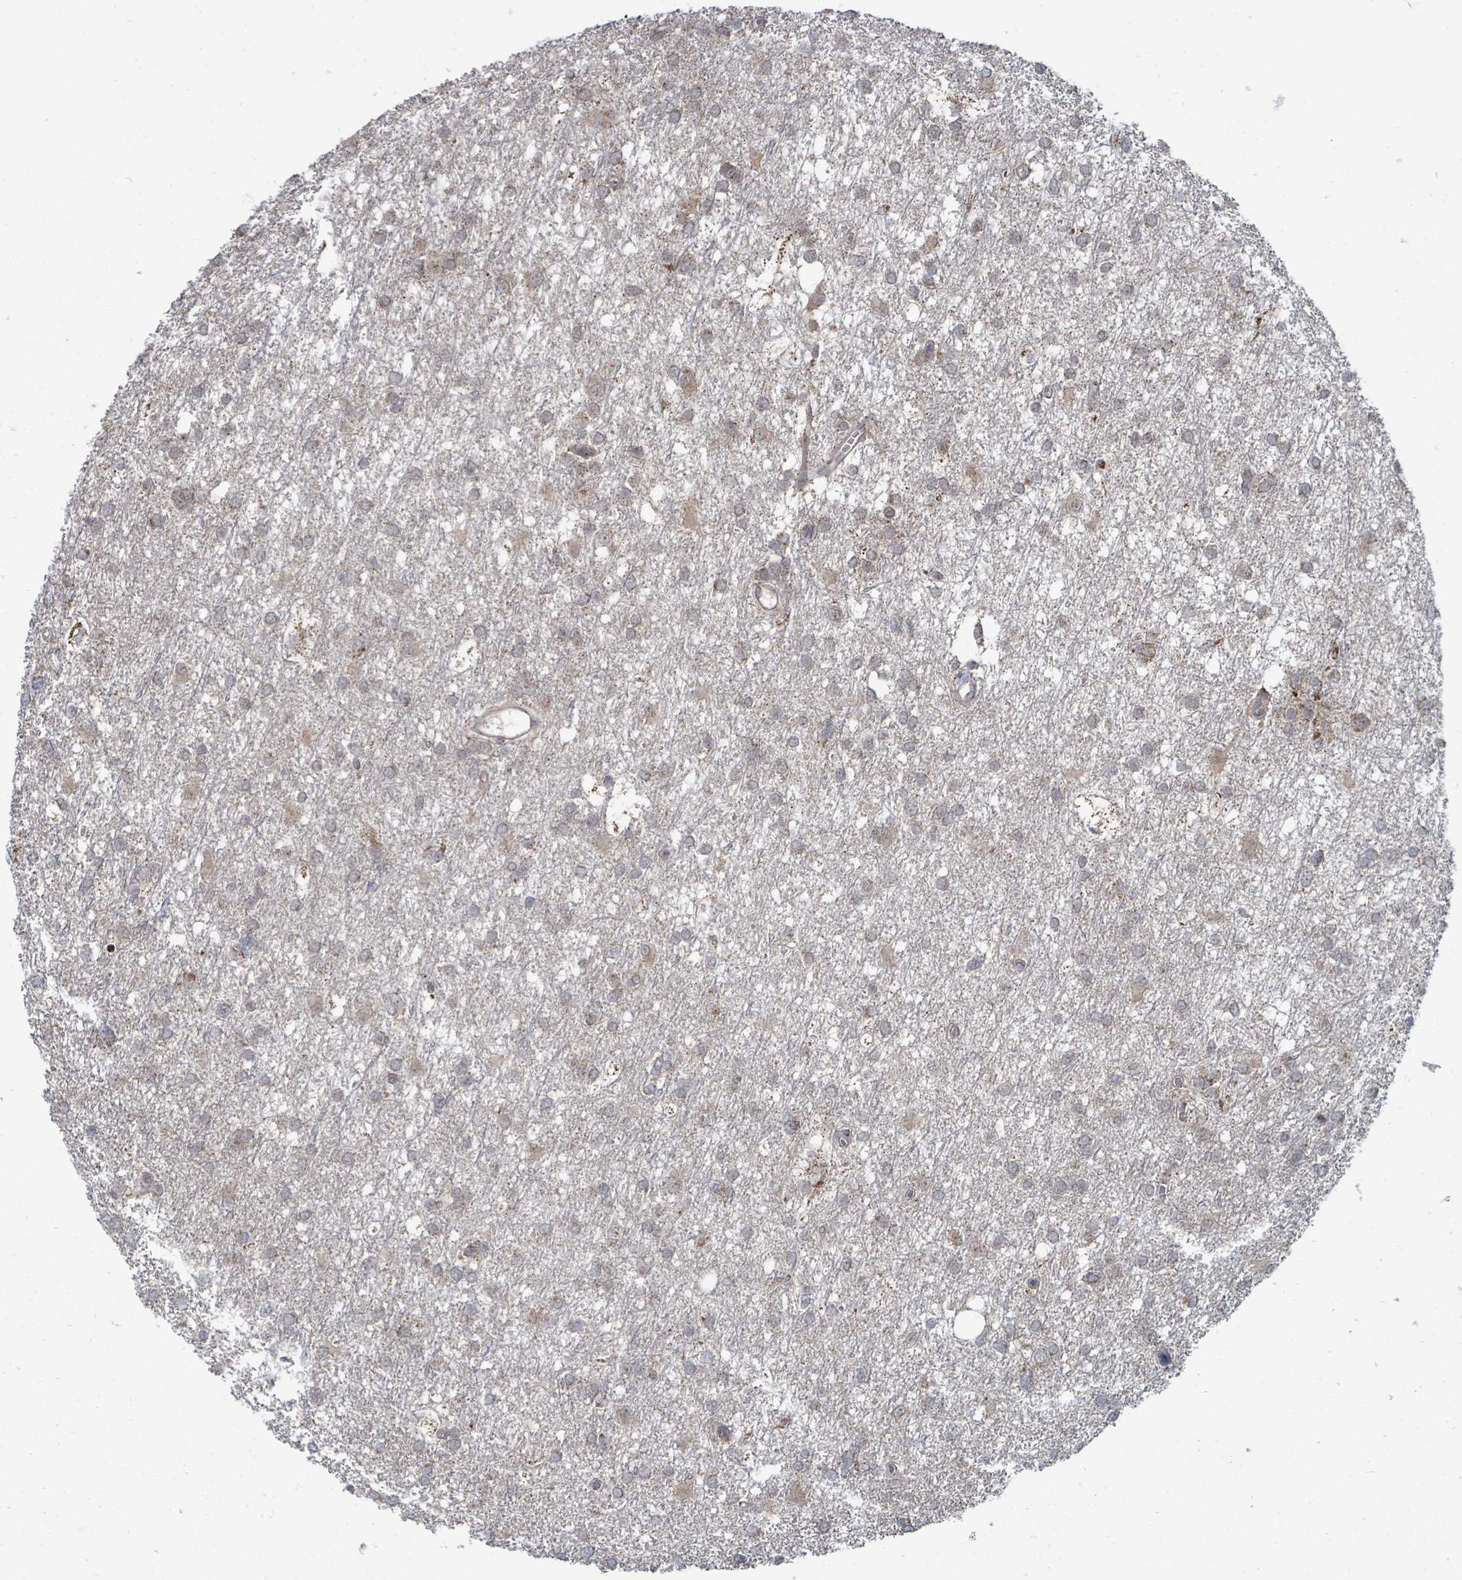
{"staining": {"intensity": "weak", "quantity": "25%-75%", "location": "cytoplasmic/membranous"}, "tissue": "glioma", "cell_type": "Tumor cells", "image_type": "cancer", "snomed": [{"axis": "morphology", "description": "Glioma, malignant, High grade"}, {"axis": "topography", "description": "Brain"}], "caption": "Malignant glioma (high-grade) stained with a protein marker demonstrates weak staining in tumor cells.", "gene": "MAGOHB", "patient": {"sex": "male", "age": 61}}